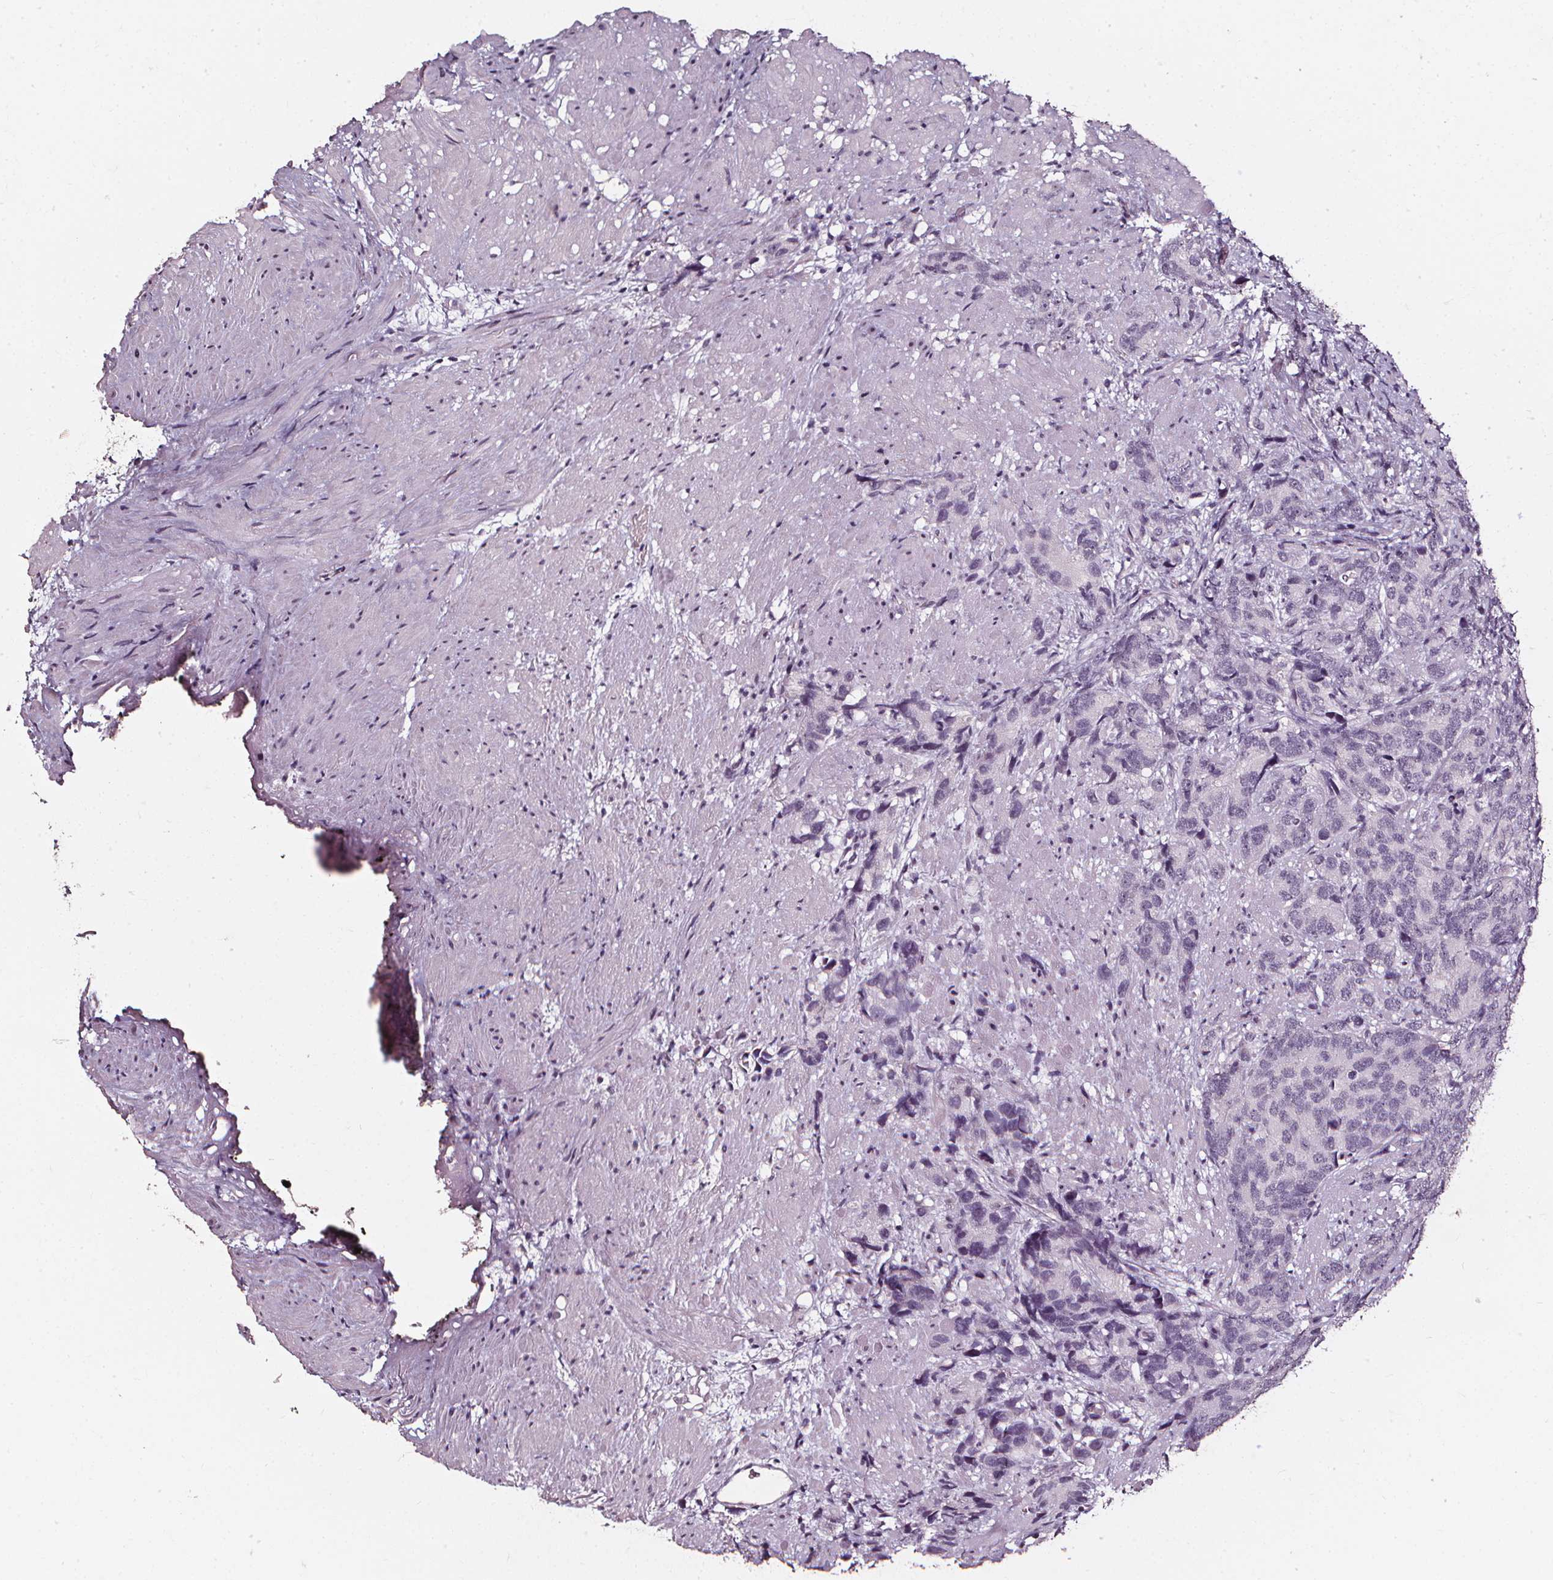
{"staining": {"intensity": "negative", "quantity": "none", "location": "none"}, "tissue": "prostate cancer", "cell_type": "Tumor cells", "image_type": "cancer", "snomed": [{"axis": "morphology", "description": "Adenocarcinoma, High grade"}, {"axis": "topography", "description": "Prostate"}], "caption": "DAB immunohistochemical staining of human prostate cancer exhibits no significant expression in tumor cells.", "gene": "DEFA5", "patient": {"sex": "male", "age": 90}}